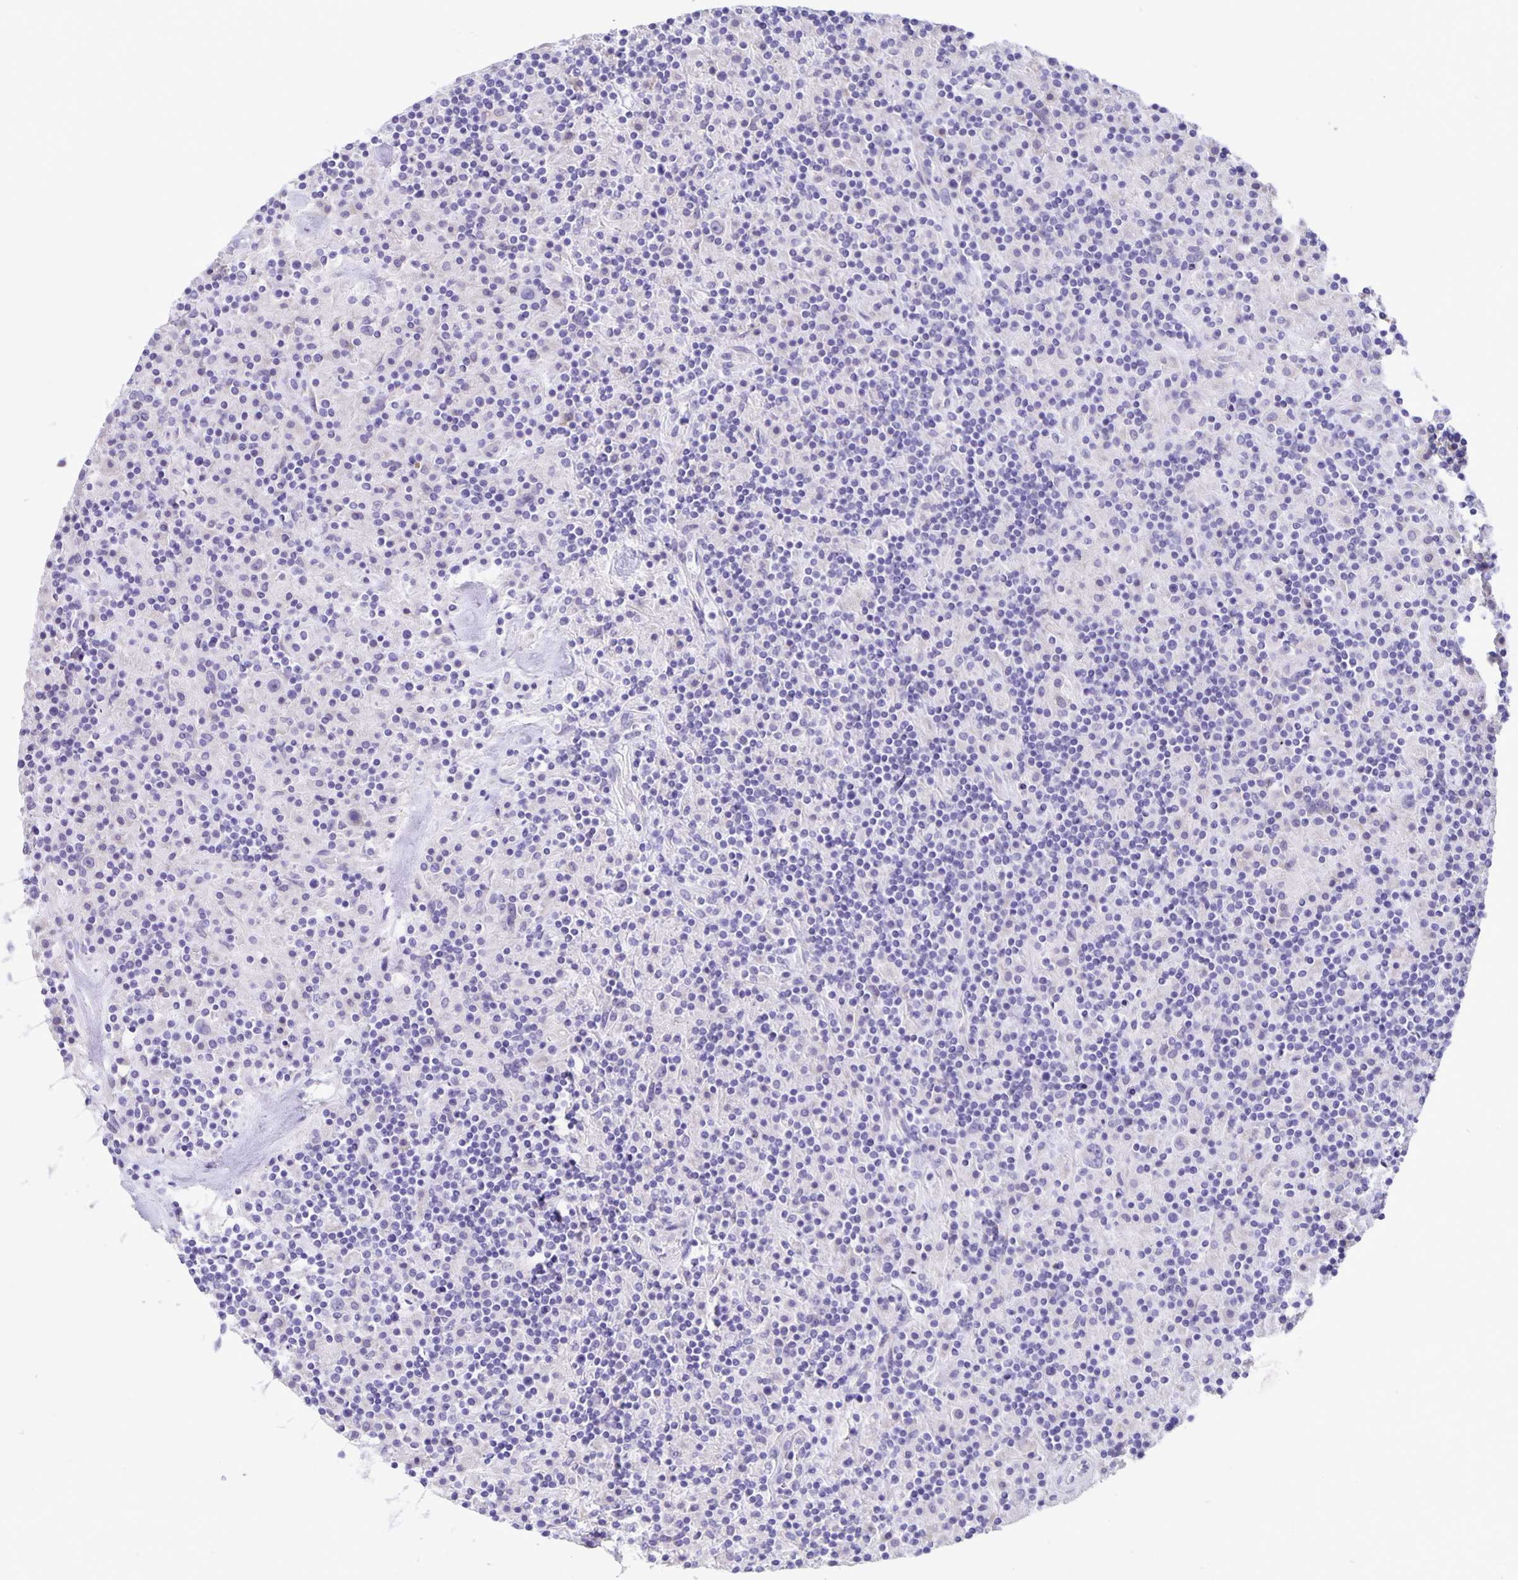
{"staining": {"intensity": "negative", "quantity": "none", "location": "none"}, "tissue": "lymphoma", "cell_type": "Tumor cells", "image_type": "cancer", "snomed": [{"axis": "morphology", "description": "Hodgkin's disease, NOS"}, {"axis": "topography", "description": "Lymph node"}], "caption": "Tumor cells are negative for brown protein staining in Hodgkin's disease.", "gene": "ERMN", "patient": {"sex": "male", "age": 70}}